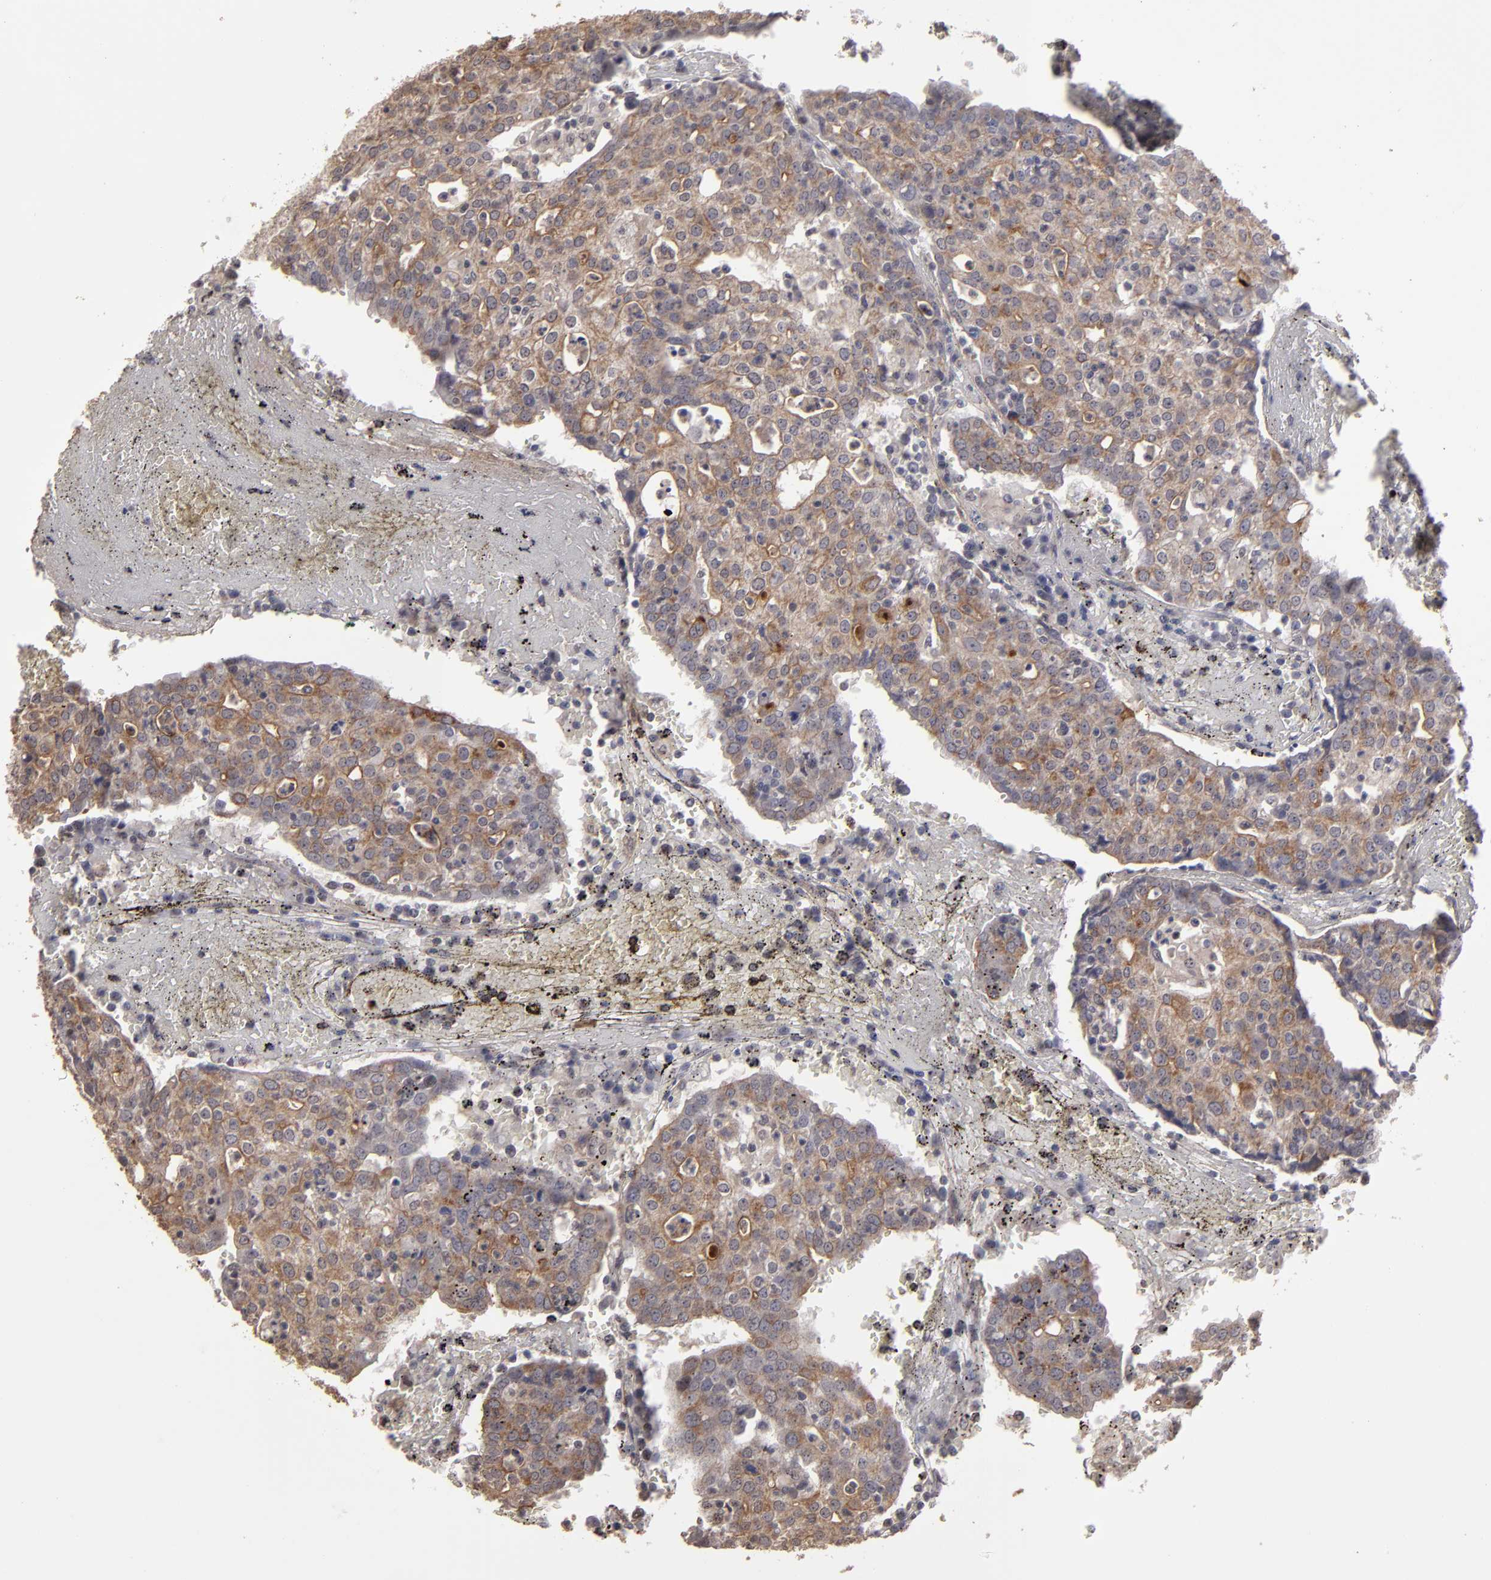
{"staining": {"intensity": "moderate", "quantity": ">75%", "location": "cytoplasmic/membranous"}, "tissue": "head and neck cancer", "cell_type": "Tumor cells", "image_type": "cancer", "snomed": [{"axis": "morphology", "description": "Adenocarcinoma, NOS"}, {"axis": "topography", "description": "Salivary gland"}, {"axis": "topography", "description": "Head-Neck"}], "caption": "Immunohistochemical staining of head and neck cancer (adenocarcinoma) displays medium levels of moderate cytoplasmic/membranous staining in about >75% of tumor cells.", "gene": "CD55", "patient": {"sex": "female", "age": 65}}